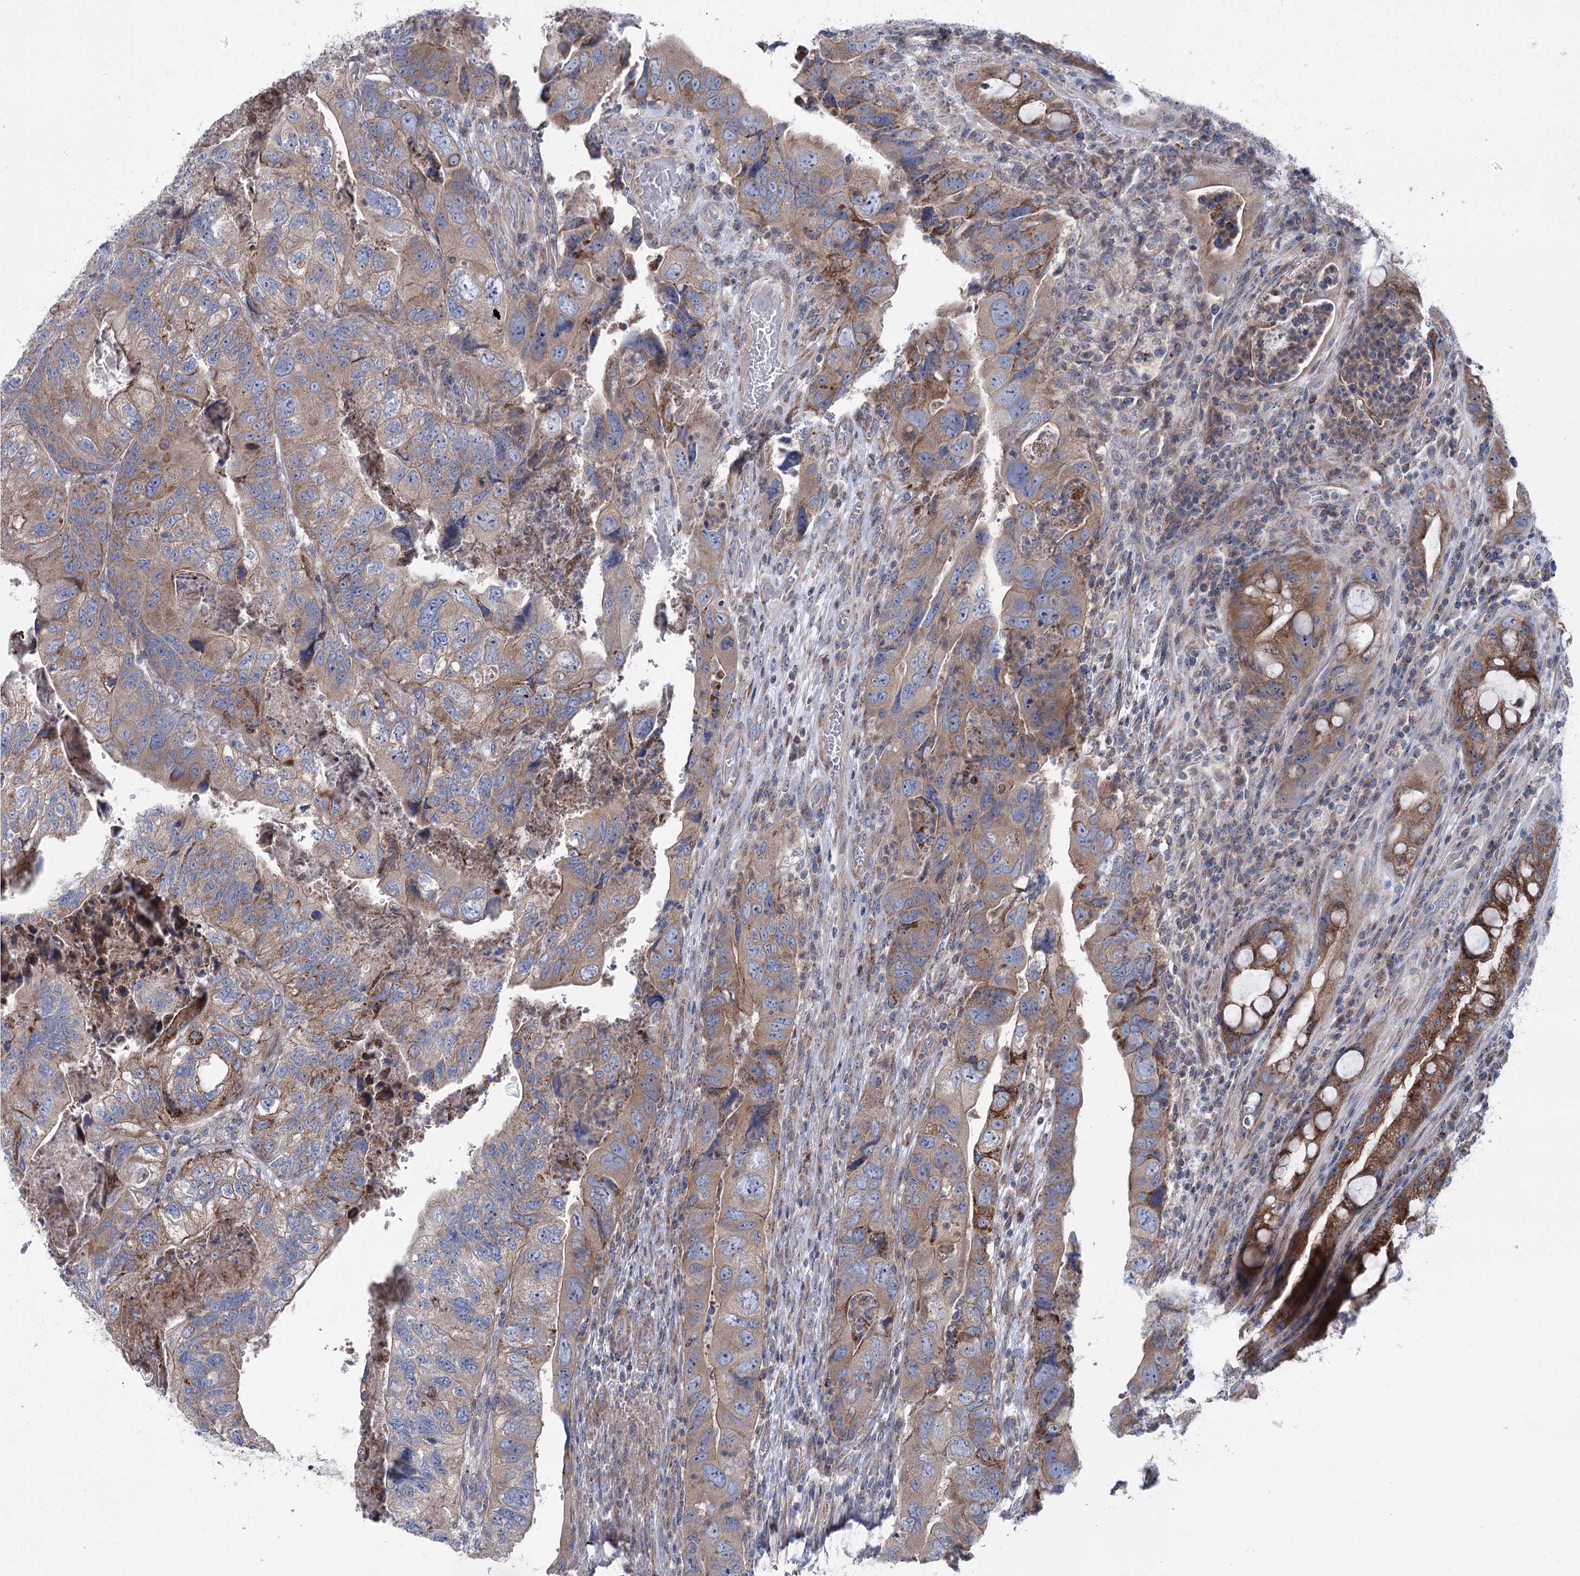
{"staining": {"intensity": "moderate", "quantity": "<25%", "location": "cytoplasmic/membranous"}, "tissue": "colorectal cancer", "cell_type": "Tumor cells", "image_type": "cancer", "snomed": [{"axis": "morphology", "description": "Adenocarcinoma, NOS"}, {"axis": "topography", "description": "Rectum"}], "caption": "Protein expression analysis of human colorectal cancer (adenocarcinoma) reveals moderate cytoplasmic/membranous staining in about <25% of tumor cells.", "gene": "MARK2", "patient": {"sex": "male", "age": 63}}